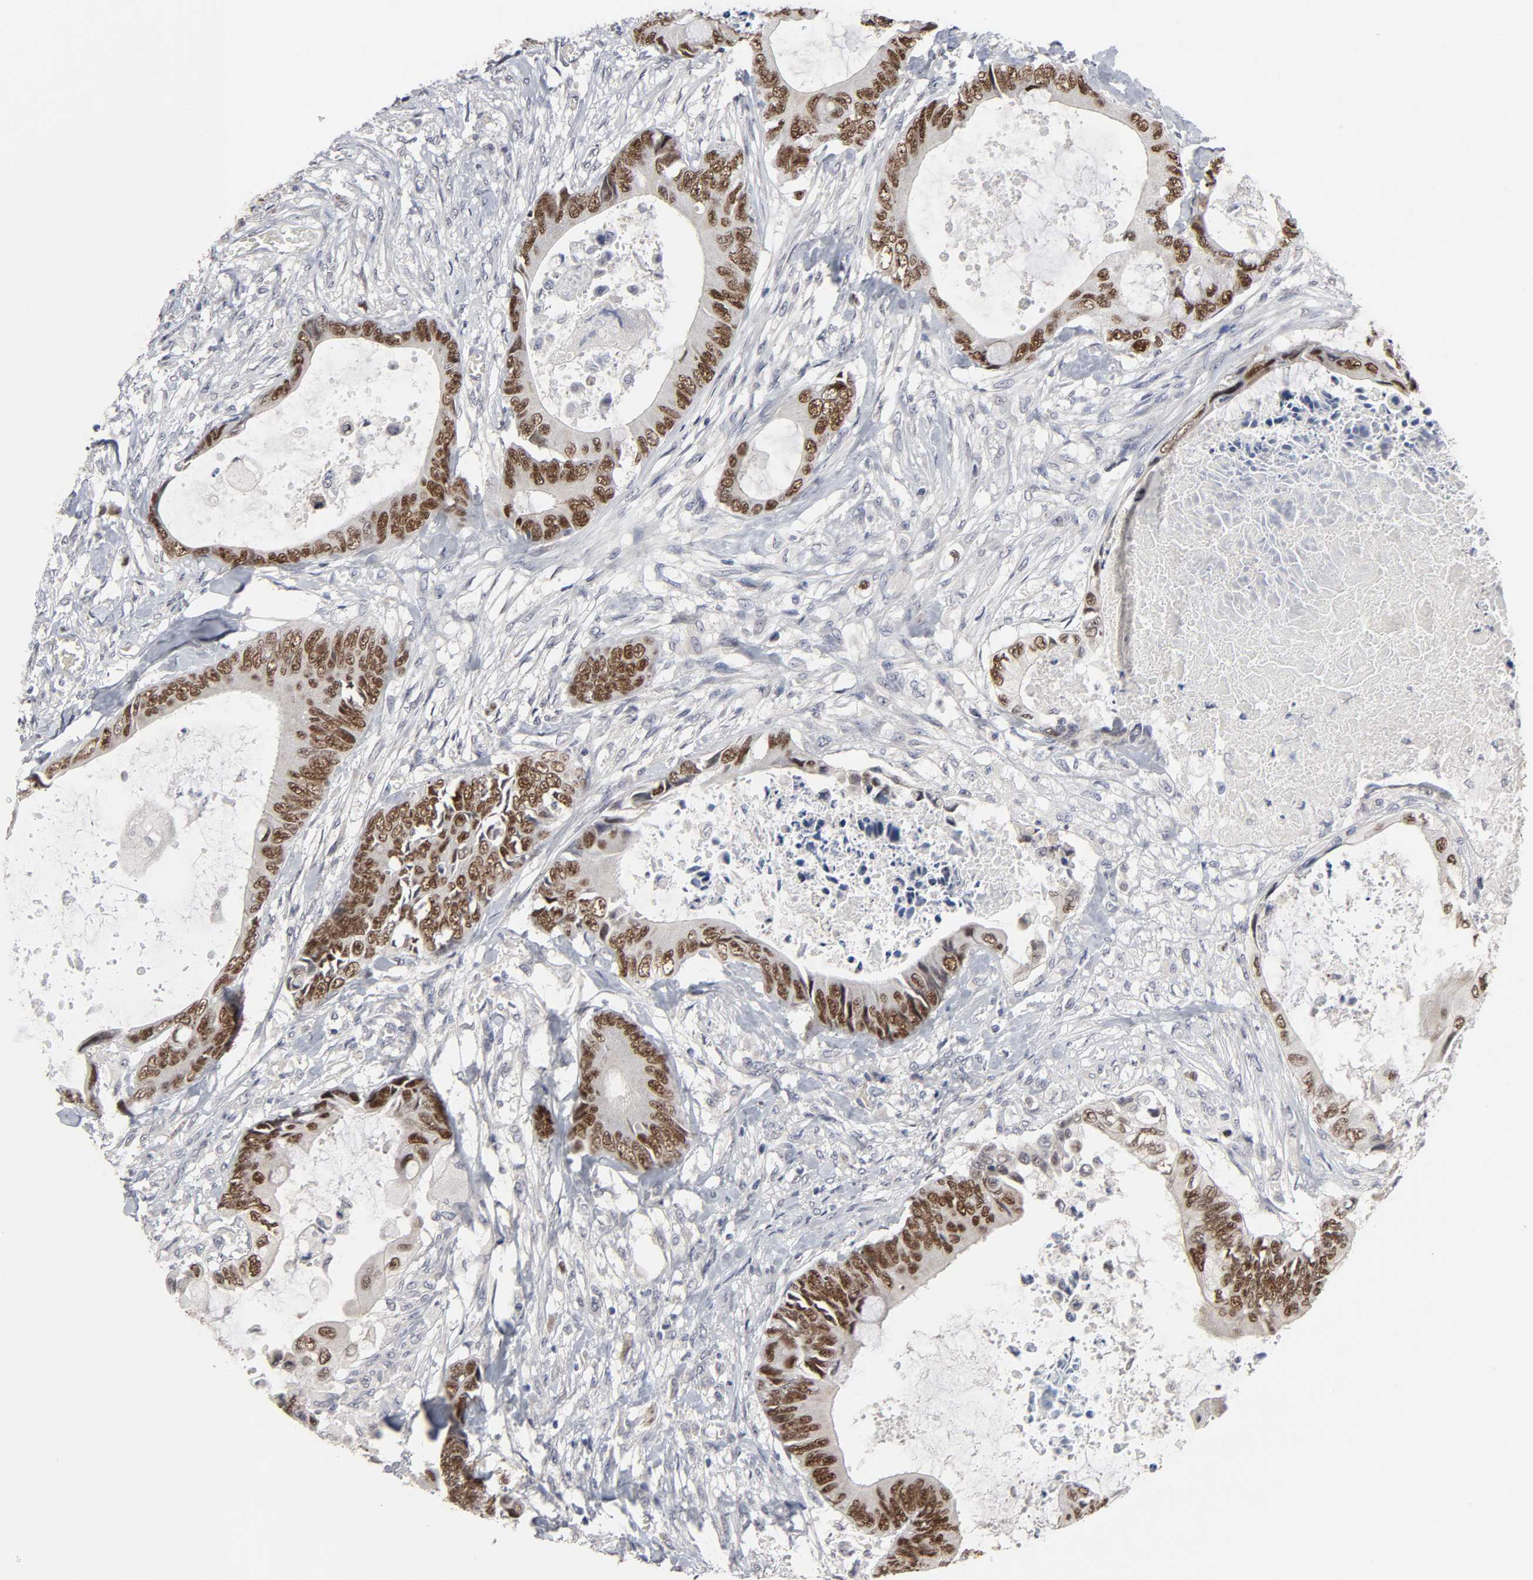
{"staining": {"intensity": "strong", "quantity": ">75%", "location": "nuclear"}, "tissue": "colorectal cancer", "cell_type": "Tumor cells", "image_type": "cancer", "snomed": [{"axis": "morphology", "description": "Normal tissue, NOS"}, {"axis": "morphology", "description": "Adenocarcinoma, NOS"}, {"axis": "topography", "description": "Rectum"}, {"axis": "topography", "description": "Peripheral nerve tissue"}], "caption": "DAB (3,3'-diaminobenzidine) immunohistochemical staining of human colorectal cancer reveals strong nuclear protein expression in about >75% of tumor cells.", "gene": "HNF4A", "patient": {"sex": "female", "age": 77}}